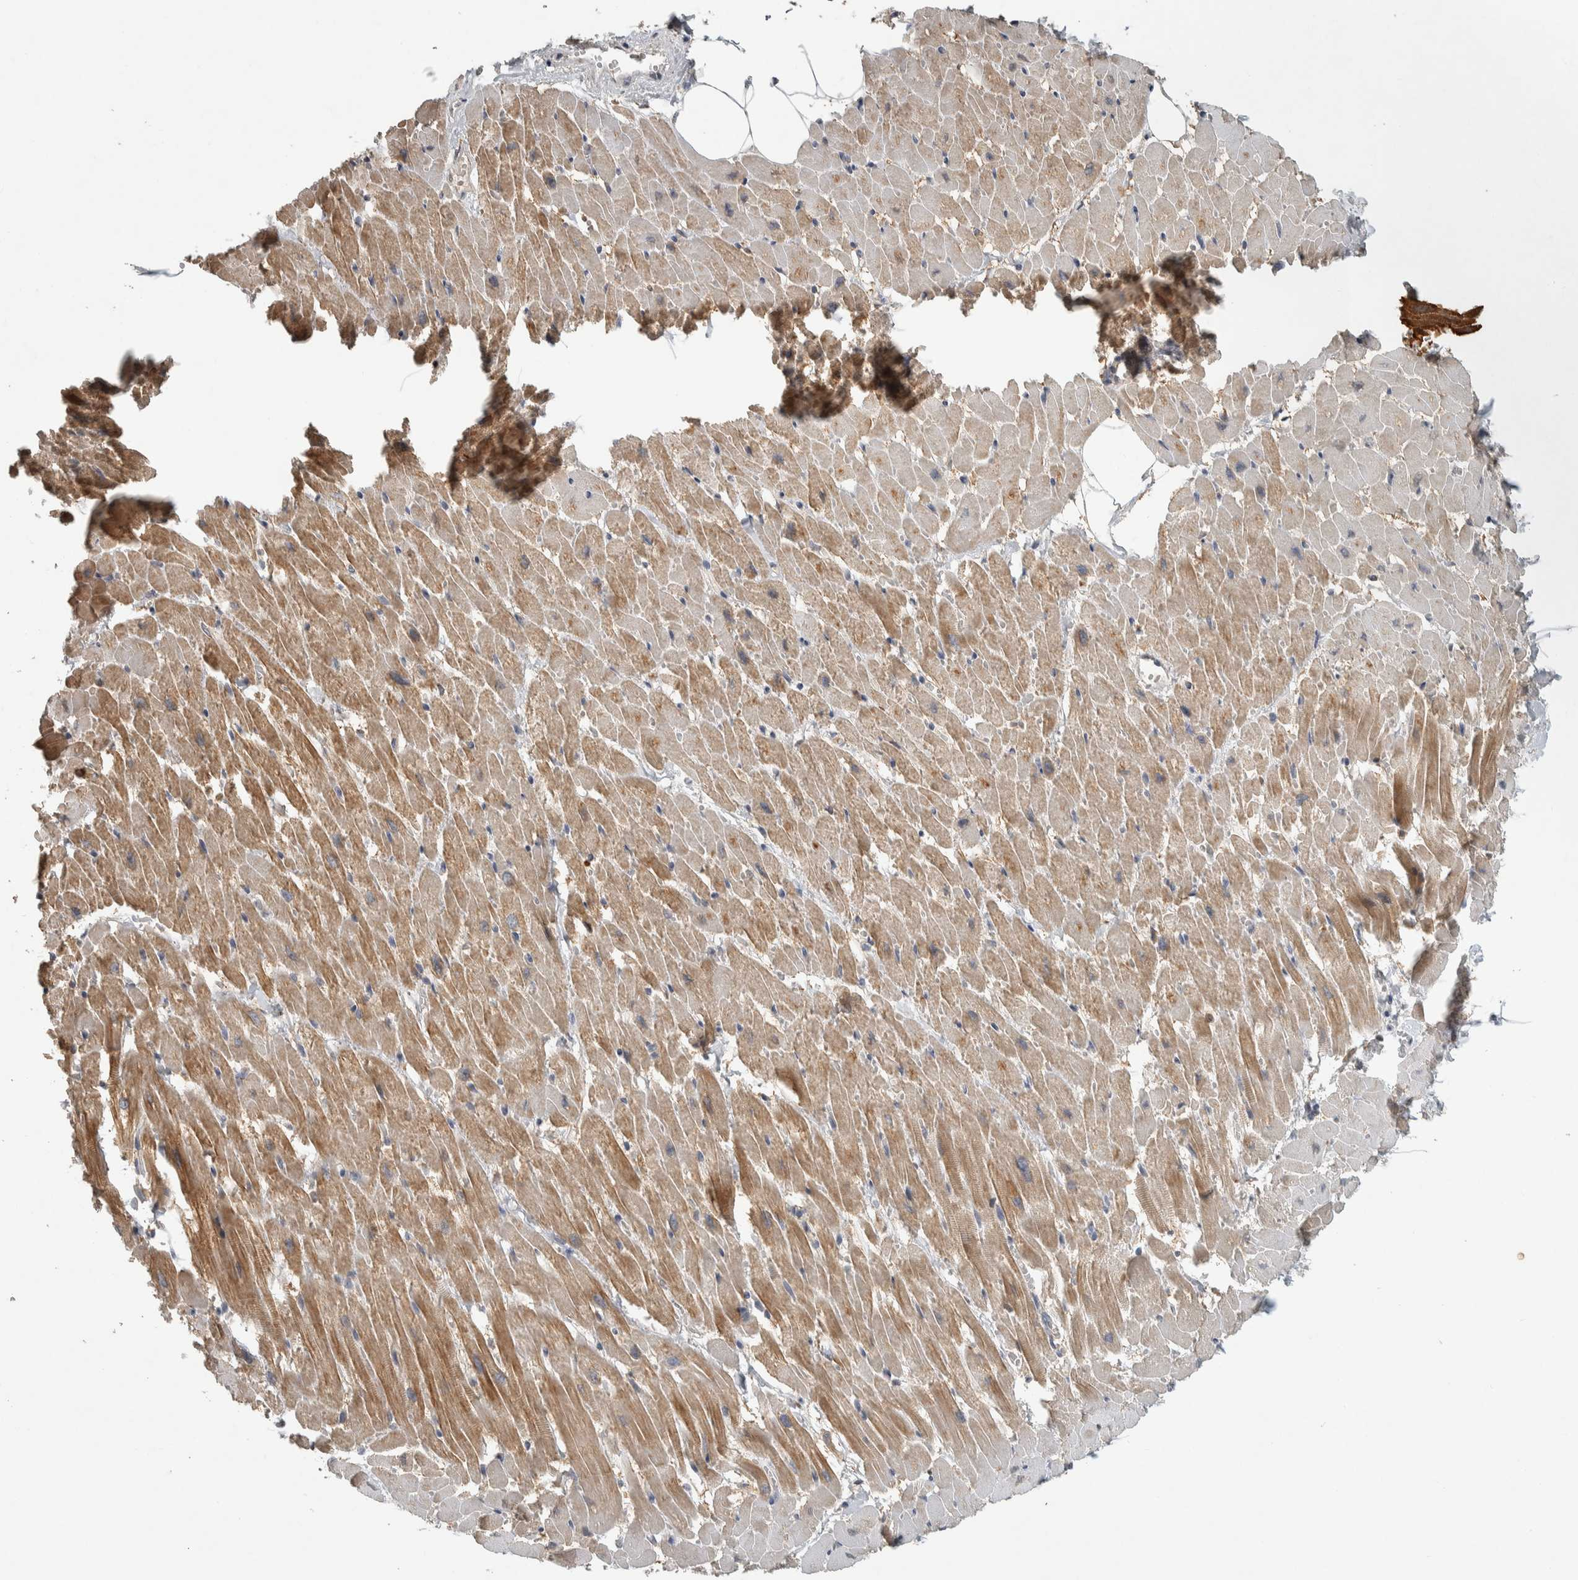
{"staining": {"intensity": "moderate", "quantity": "<25%", "location": "cytoplasmic/membranous"}, "tissue": "heart muscle", "cell_type": "Cardiomyocytes", "image_type": "normal", "snomed": [{"axis": "morphology", "description": "Normal tissue, NOS"}, {"axis": "topography", "description": "Heart"}], "caption": "A brown stain shows moderate cytoplasmic/membranous staining of a protein in cardiomyocytes of normal heart muscle.", "gene": "EIF3H", "patient": {"sex": "female", "age": 19}}